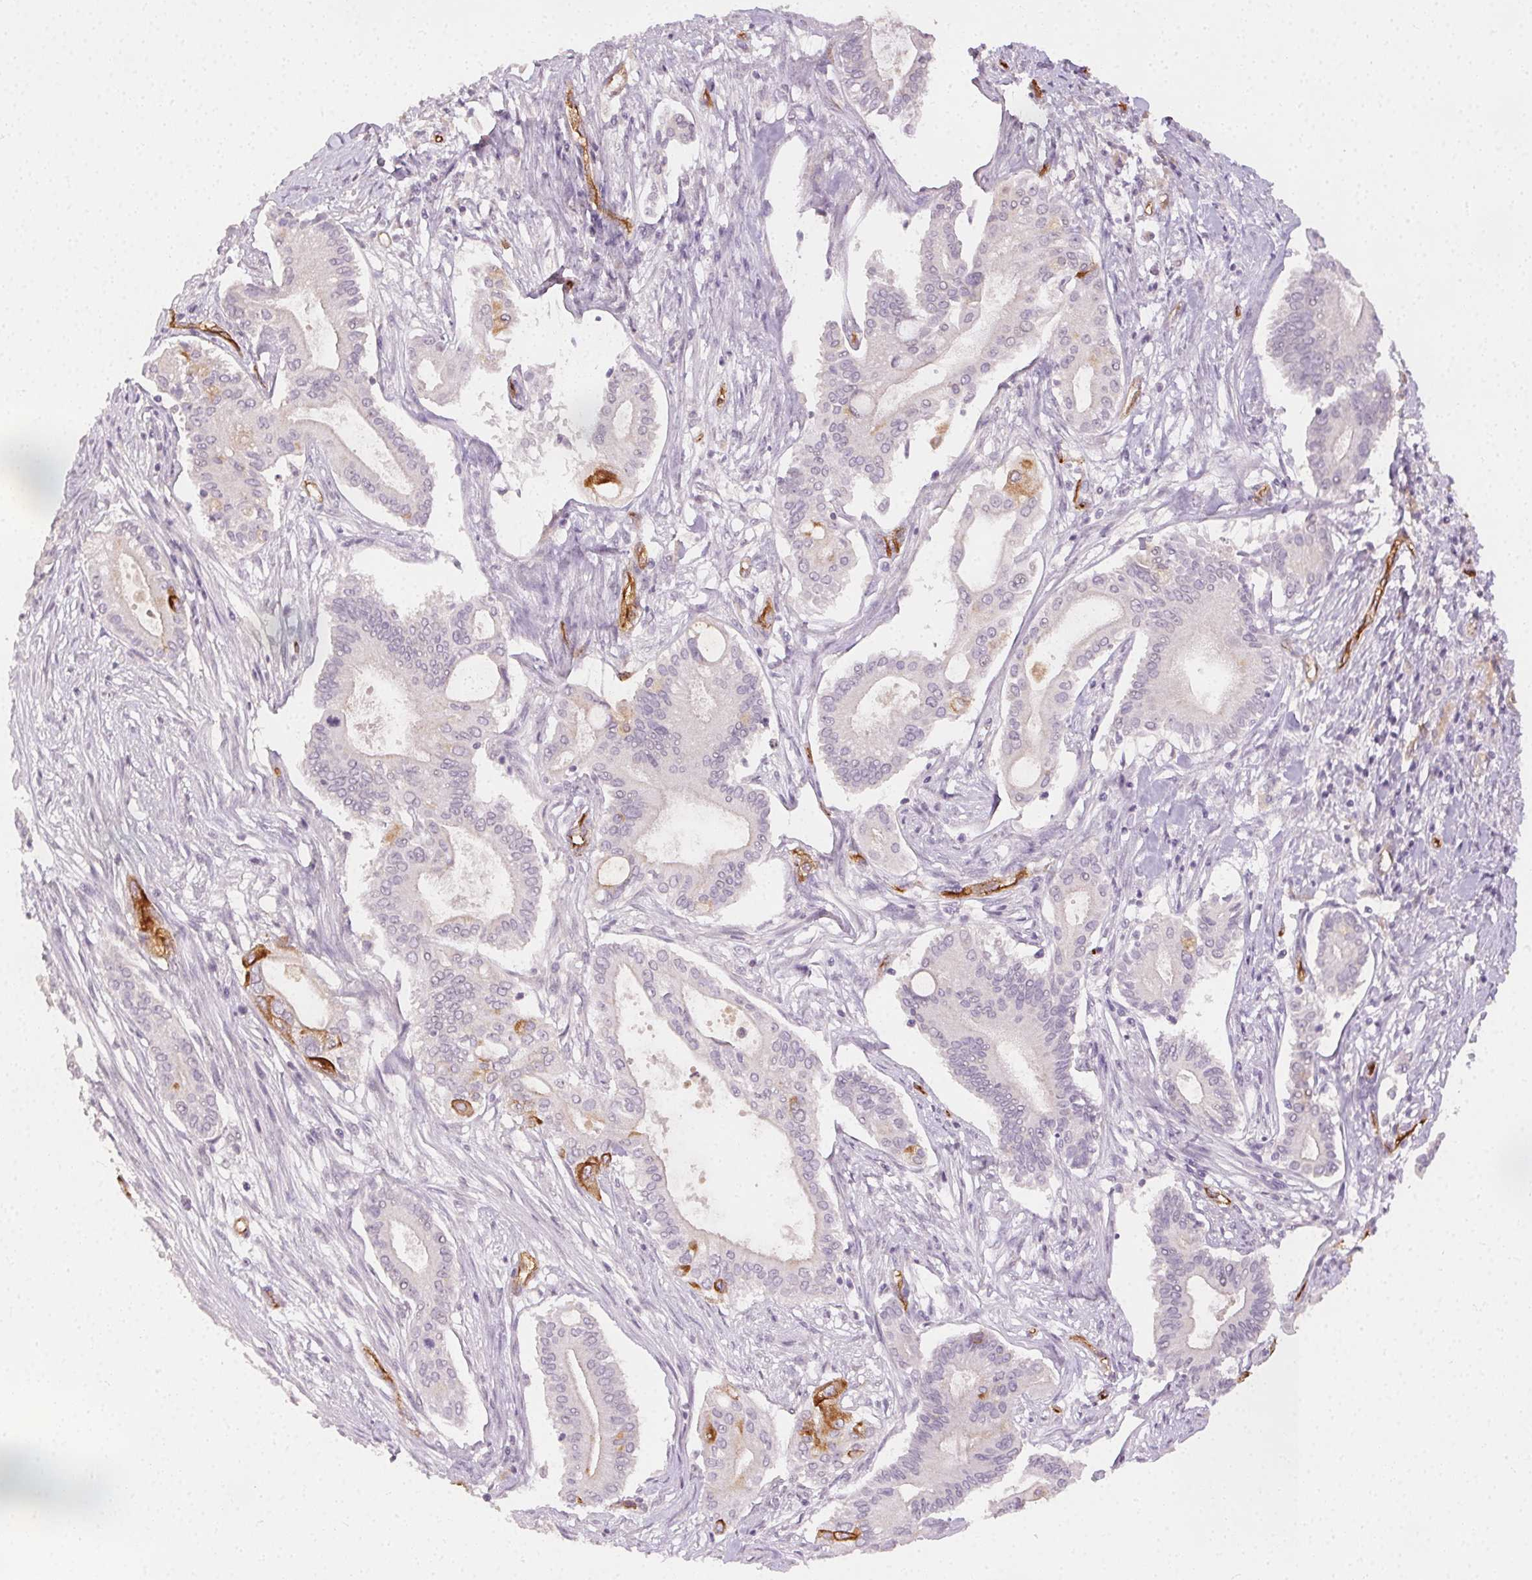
{"staining": {"intensity": "negative", "quantity": "none", "location": "none"}, "tissue": "pancreatic cancer", "cell_type": "Tumor cells", "image_type": "cancer", "snomed": [{"axis": "morphology", "description": "Adenocarcinoma, NOS"}, {"axis": "topography", "description": "Pancreas"}], "caption": "Immunohistochemical staining of human pancreatic adenocarcinoma reveals no significant staining in tumor cells.", "gene": "PODXL", "patient": {"sex": "female", "age": 68}}